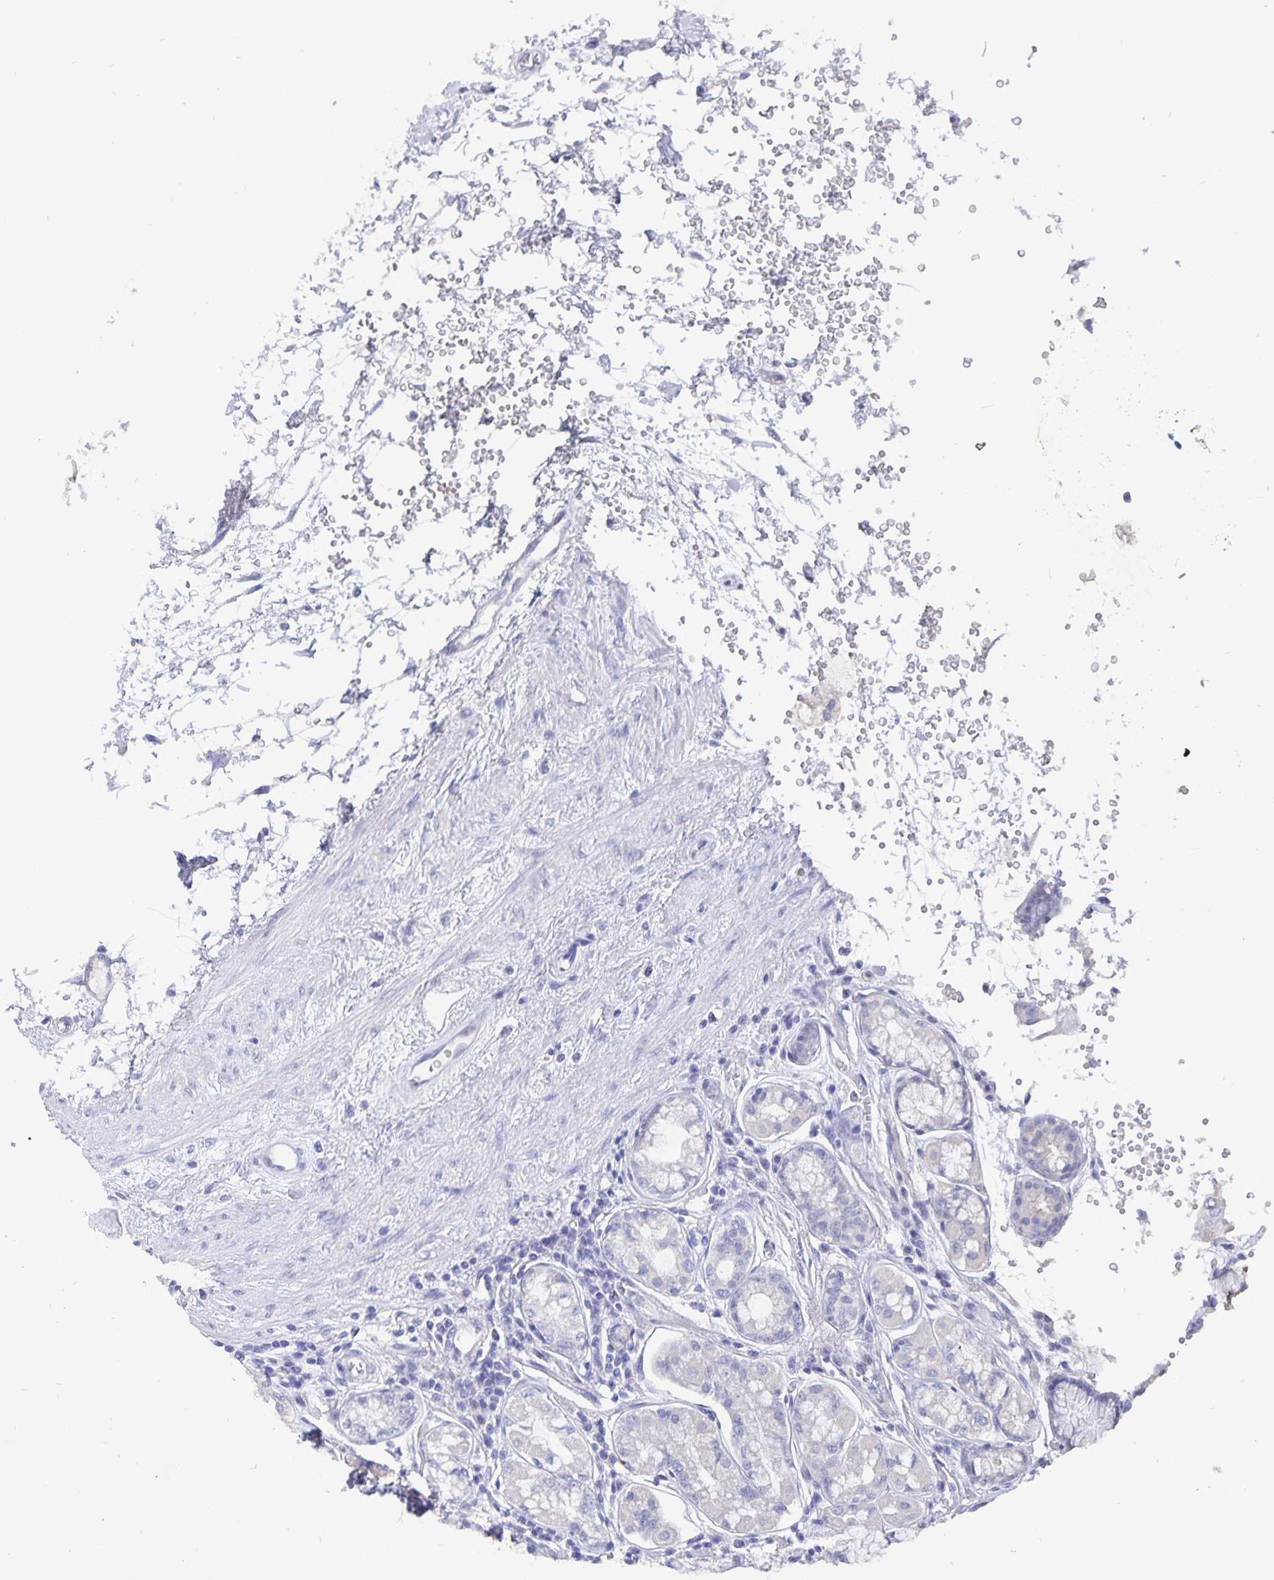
{"staining": {"intensity": "negative", "quantity": "none", "location": "none"}, "tissue": "stomach", "cell_type": "Glandular cells", "image_type": "normal", "snomed": [{"axis": "morphology", "description": "Normal tissue, NOS"}, {"axis": "topography", "description": "Stomach"}, {"axis": "topography", "description": "Stomach, lower"}], "caption": "DAB (3,3'-diaminobenzidine) immunohistochemical staining of unremarkable stomach displays no significant staining in glandular cells.", "gene": "SMOC1", "patient": {"sex": "male", "age": 76}}